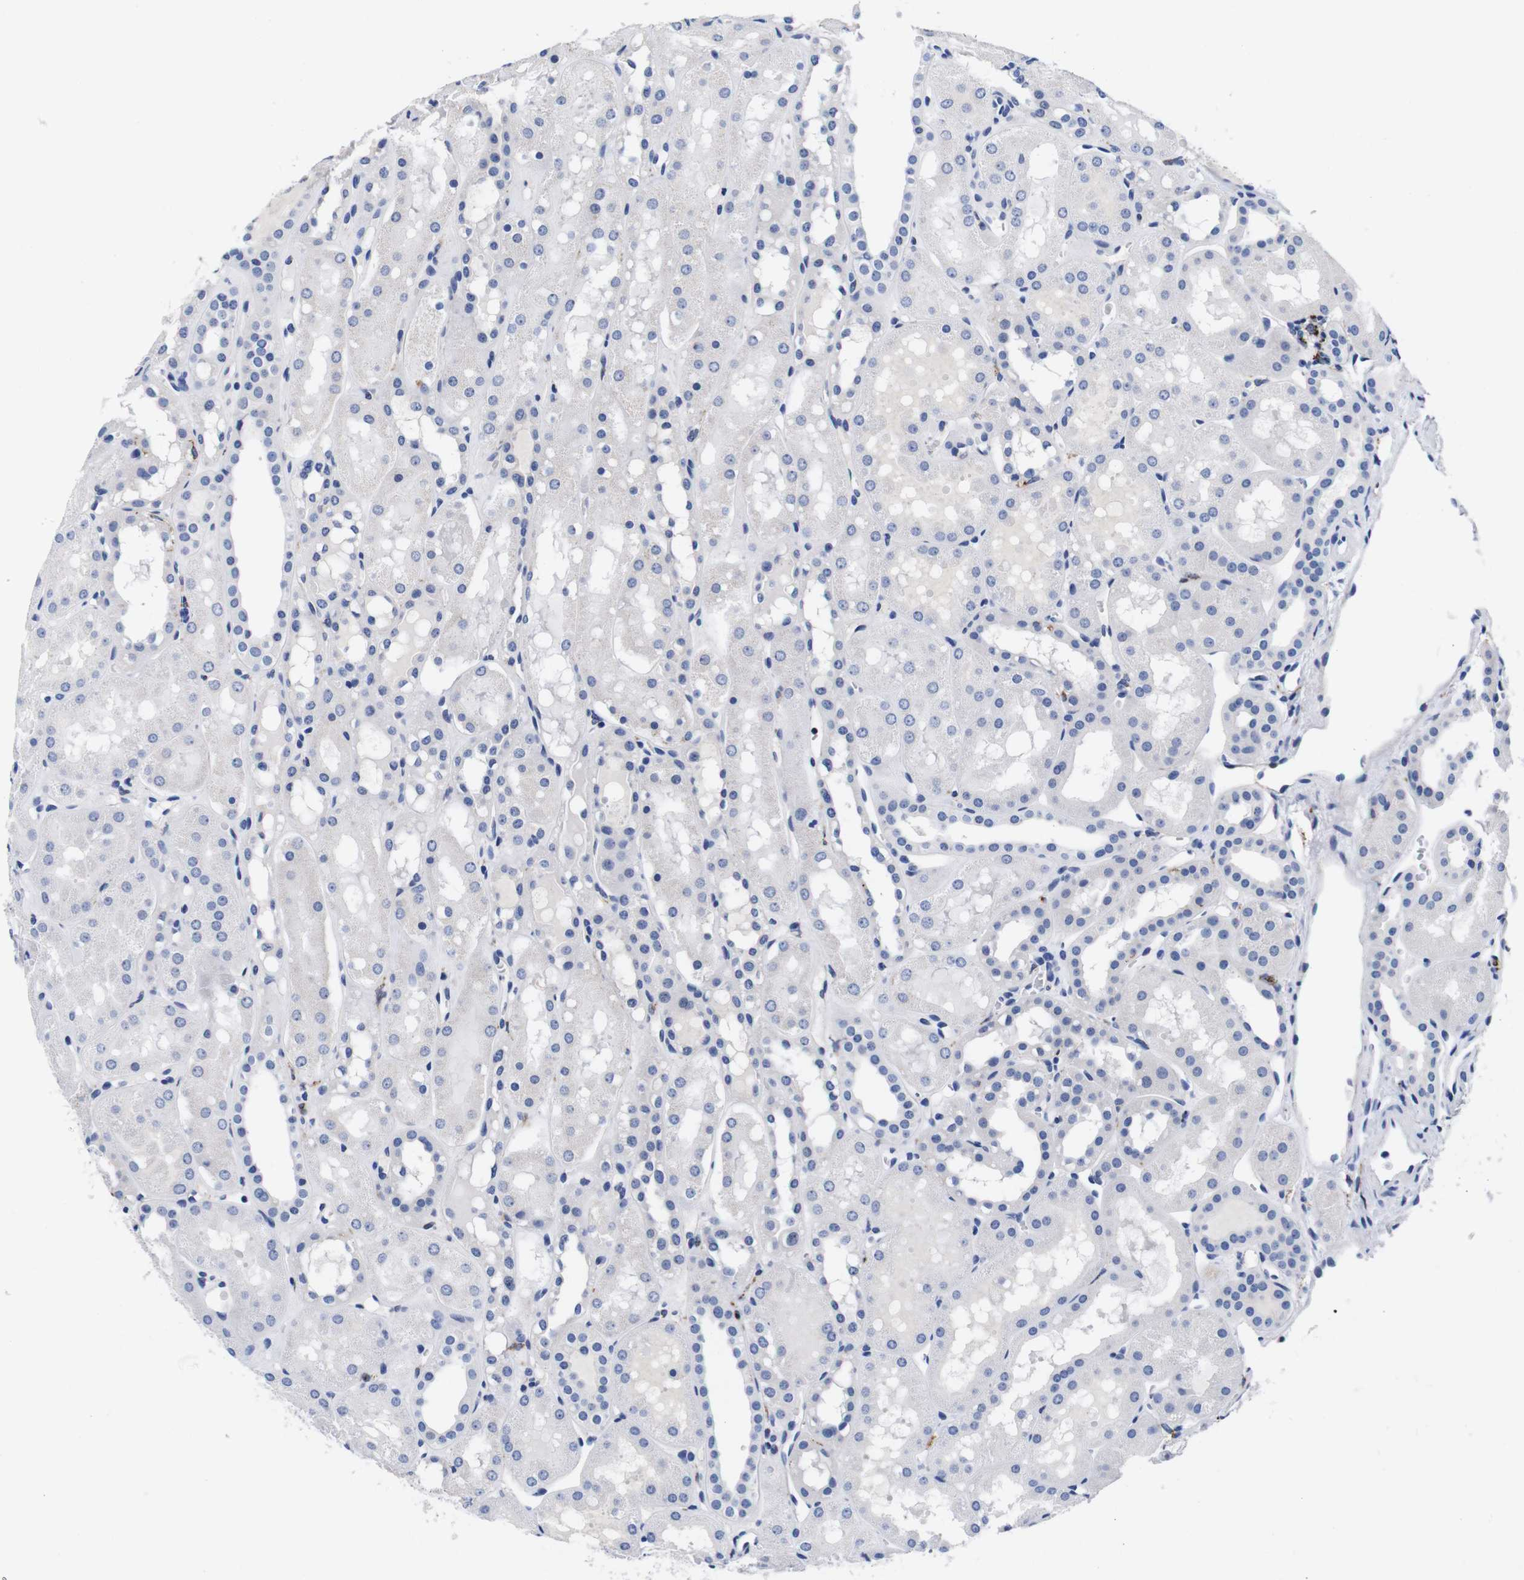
{"staining": {"intensity": "negative", "quantity": "none", "location": "none"}, "tissue": "kidney", "cell_type": "Cells in glomeruli", "image_type": "normal", "snomed": [{"axis": "morphology", "description": "Normal tissue, NOS"}, {"axis": "topography", "description": "Kidney"}, {"axis": "topography", "description": "Urinary bladder"}], "caption": "Cells in glomeruli are negative for protein expression in benign human kidney.", "gene": "ENSG00000248993", "patient": {"sex": "male", "age": 16}}